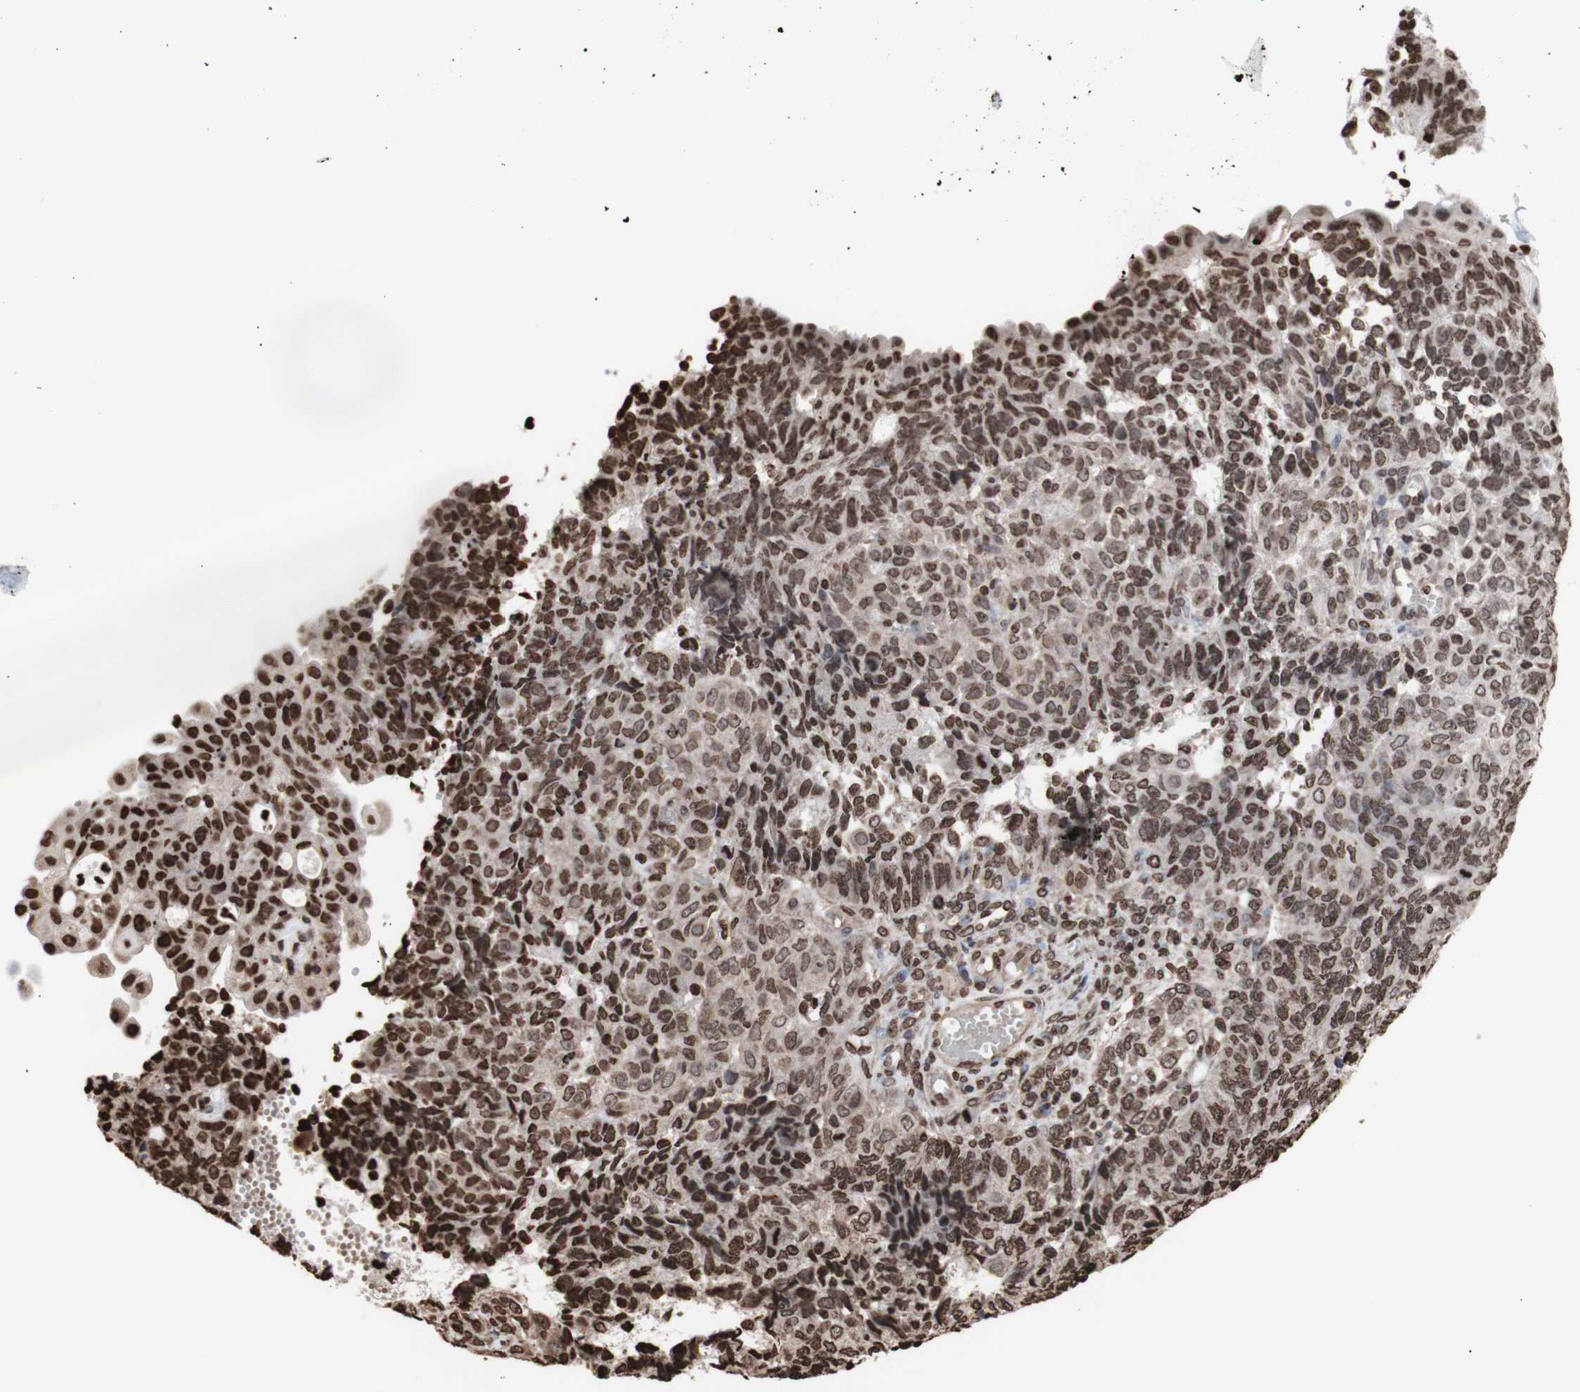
{"staining": {"intensity": "moderate", "quantity": ">75%", "location": "nuclear"}, "tissue": "endometrial cancer", "cell_type": "Tumor cells", "image_type": "cancer", "snomed": [{"axis": "morphology", "description": "Adenocarcinoma, NOS"}, {"axis": "topography", "description": "Endometrium"}], "caption": "Immunohistochemistry (DAB (3,3'-diaminobenzidine)) staining of endometrial adenocarcinoma reveals moderate nuclear protein staining in approximately >75% of tumor cells.", "gene": "SNAI2", "patient": {"sex": "female", "age": 32}}